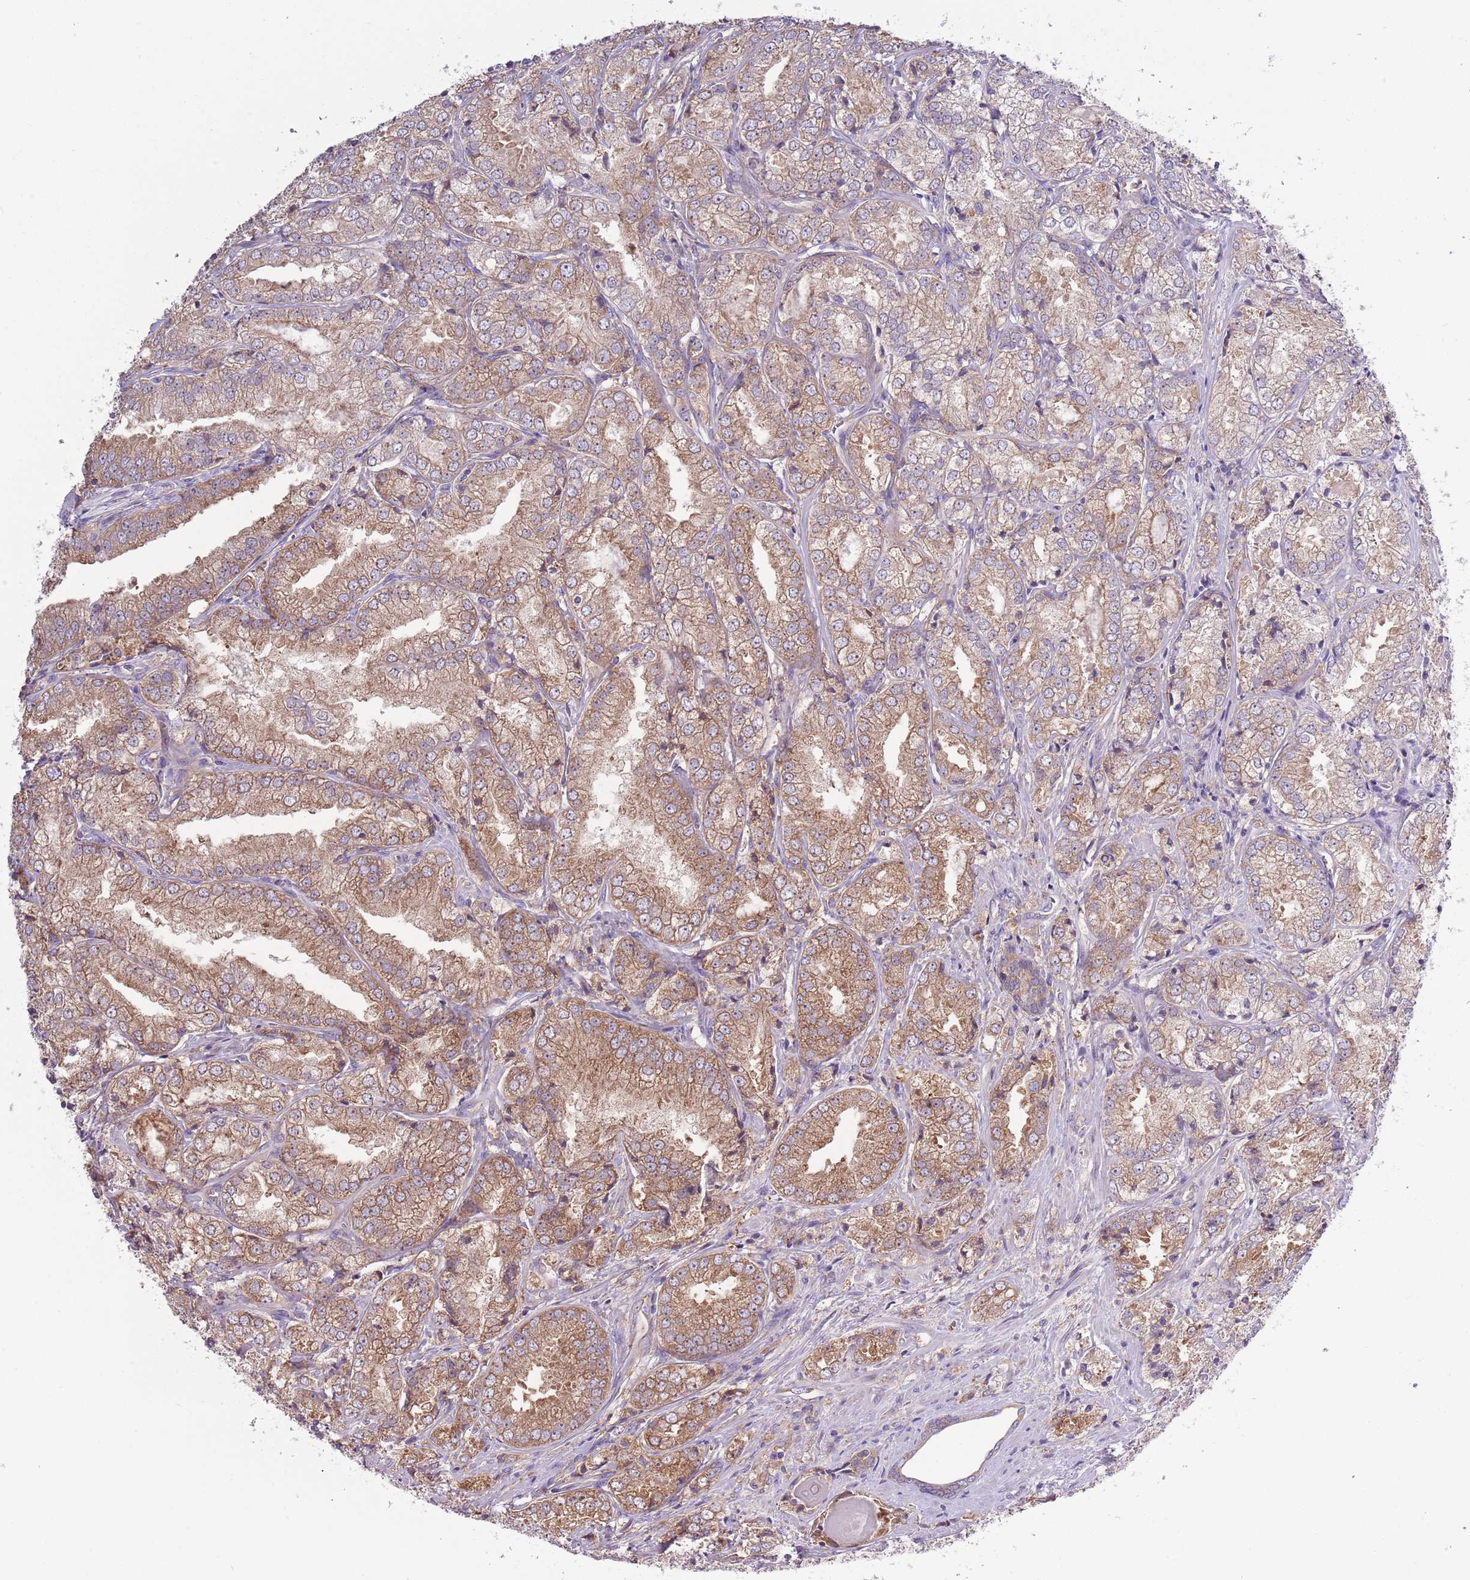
{"staining": {"intensity": "moderate", "quantity": ">75%", "location": "cytoplasmic/membranous"}, "tissue": "prostate cancer", "cell_type": "Tumor cells", "image_type": "cancer", "snomed": [{"axis": "morphology", "description": "Adenocarcinoma, High grade"}, {"axis": "topography", "description": "Prostate"}], "caption": "Protein expression analysis of human prostate high-grade adenocarcinoma reveals moderate cytoplasmic/membranous staining in about >75% of tumor cells.", "gene": "RPL17-C18orf32", "patient": {"sex": "male", "age": 63}}